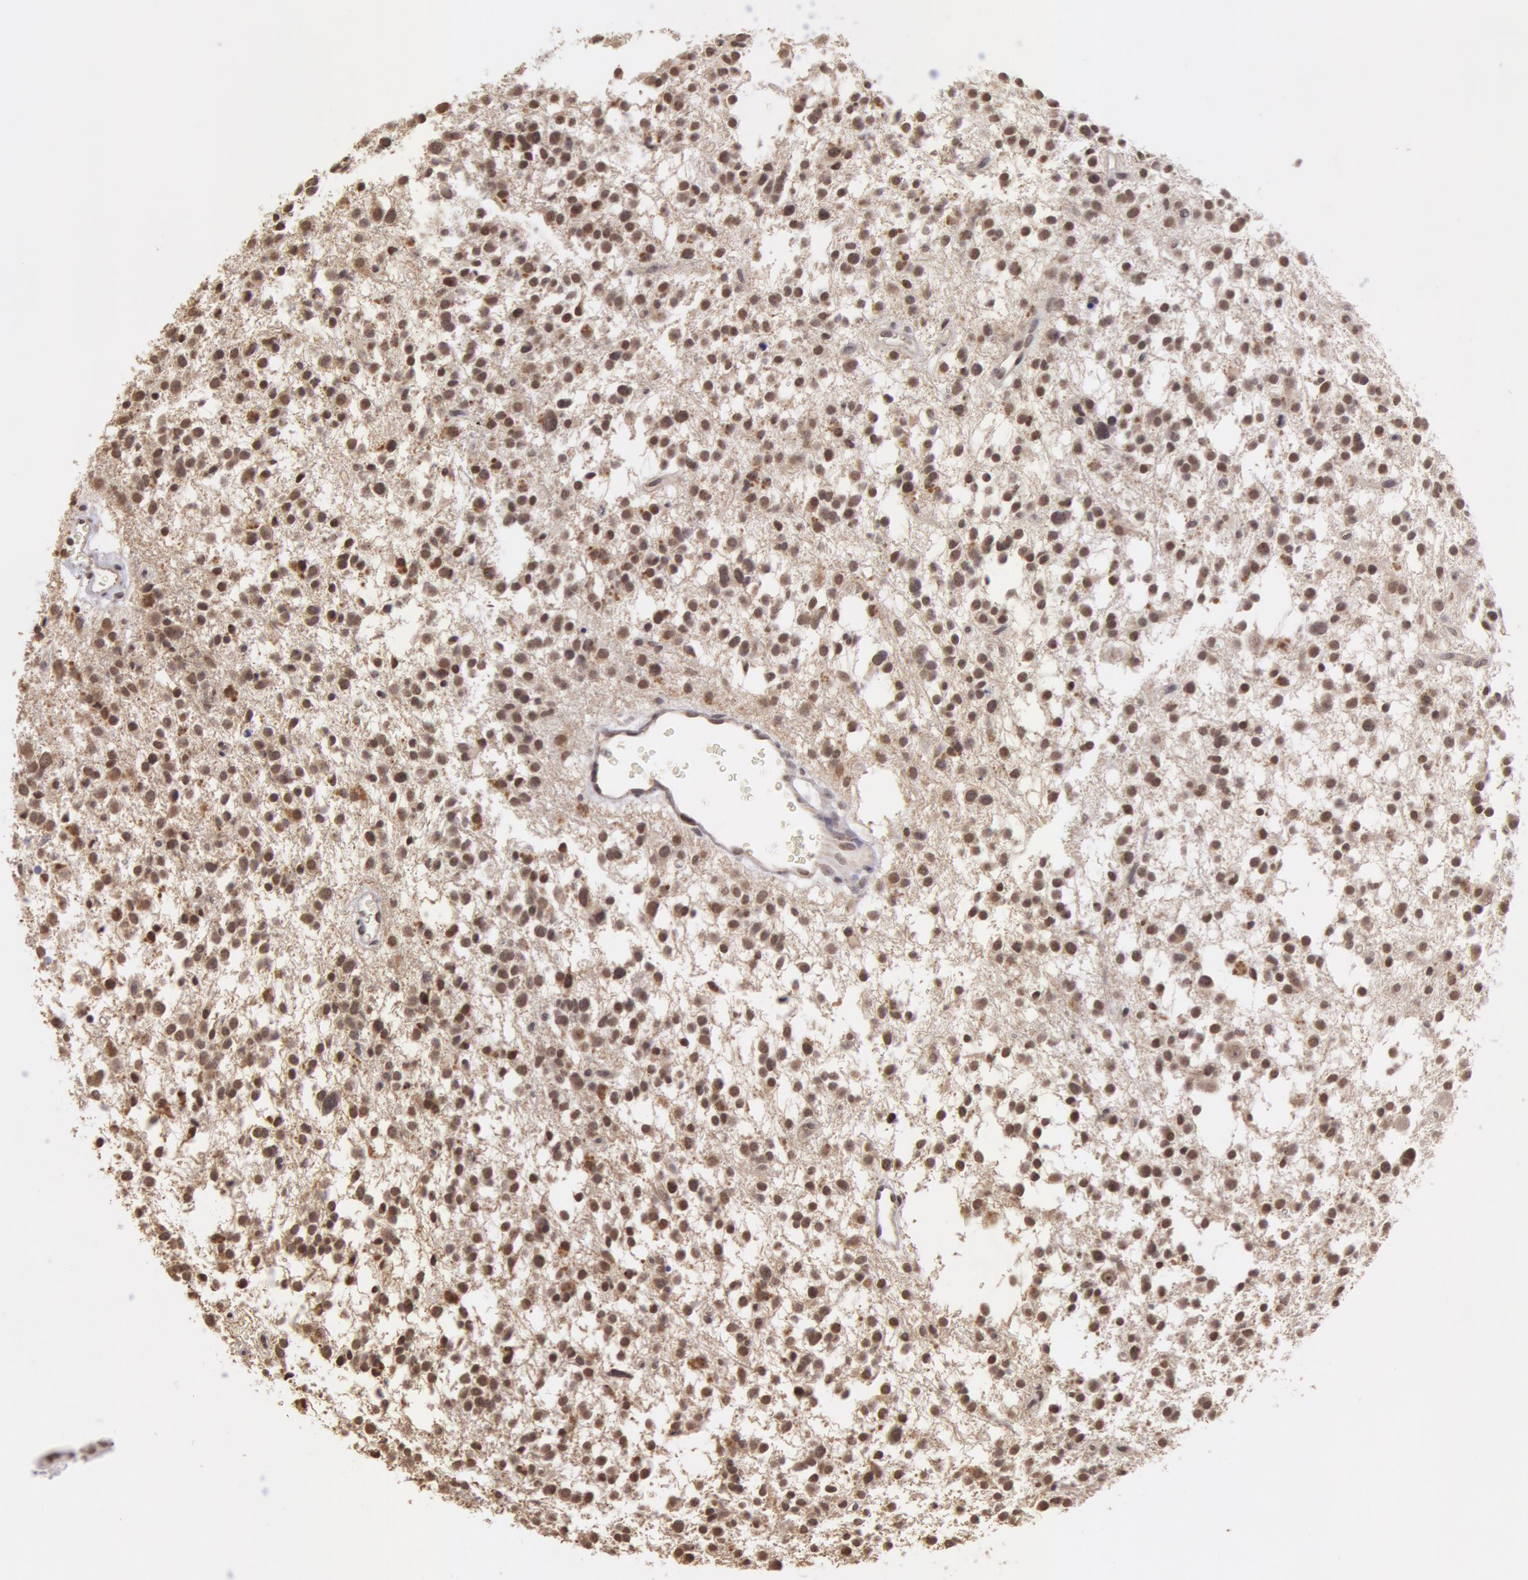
{"staining": {"intensity": "moderate", "quantity": ">75%", "location": "nuclear"}, "tissue": "glioma", "cell_type": "Tumor cells", "image_type": "cancer", "snomed": [{"axis": "morphology", "description": "Glioma, malignant, Low grade"}, {"axis": "topography", "description": "Brain"}], "caption": "Glioma stained with a brown dye displays moderate nuclear positive expression in approximately >75% of tumor cells.", "gene": "VRTN", "patient": {"sex": "female", "age": 36}}